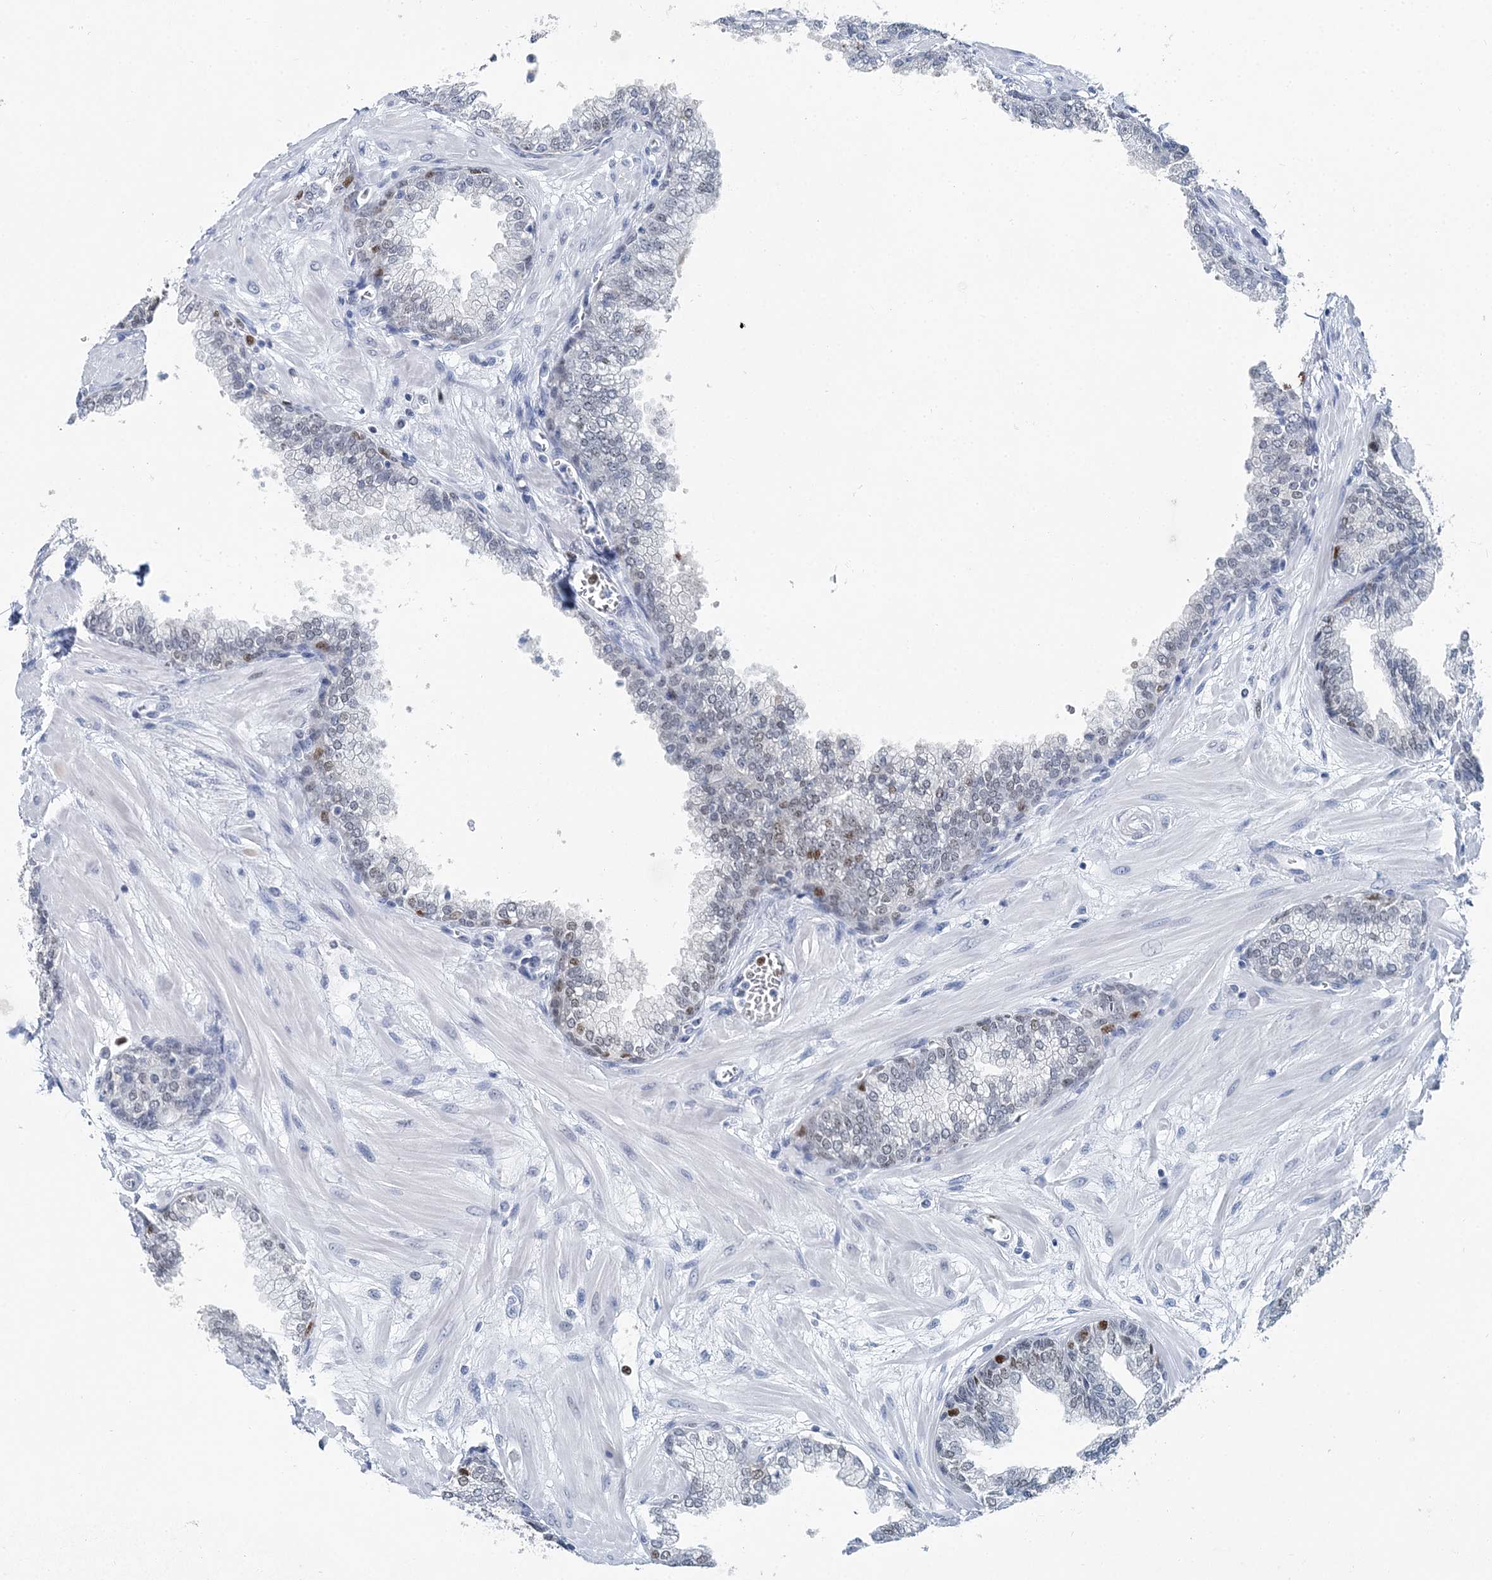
{"staining": {"intensity": "moderate", "quantity": "<25%", "location": "nuclear"}, "tissue": "prostate", "cell_type": "Glandular cells", "image_type": "normal", "snomed": [{"axis": "morphology", "description": "Normal tissue, NOS"}, {"axis": "morphology", "description": "Urothelial carcinoma, Low grade"}, {"axis": "topography", "description": "Urinary bladder"}, {"axis": "topography", "description": "Prostate"}], "caption": "This micrograph demonstrates IHC staining of normal human prostate, with low moderate nuclear staining in about <25% of glandular cells.", "gene": "HAT1", "patient": {"sex": "male", "age": 60}}